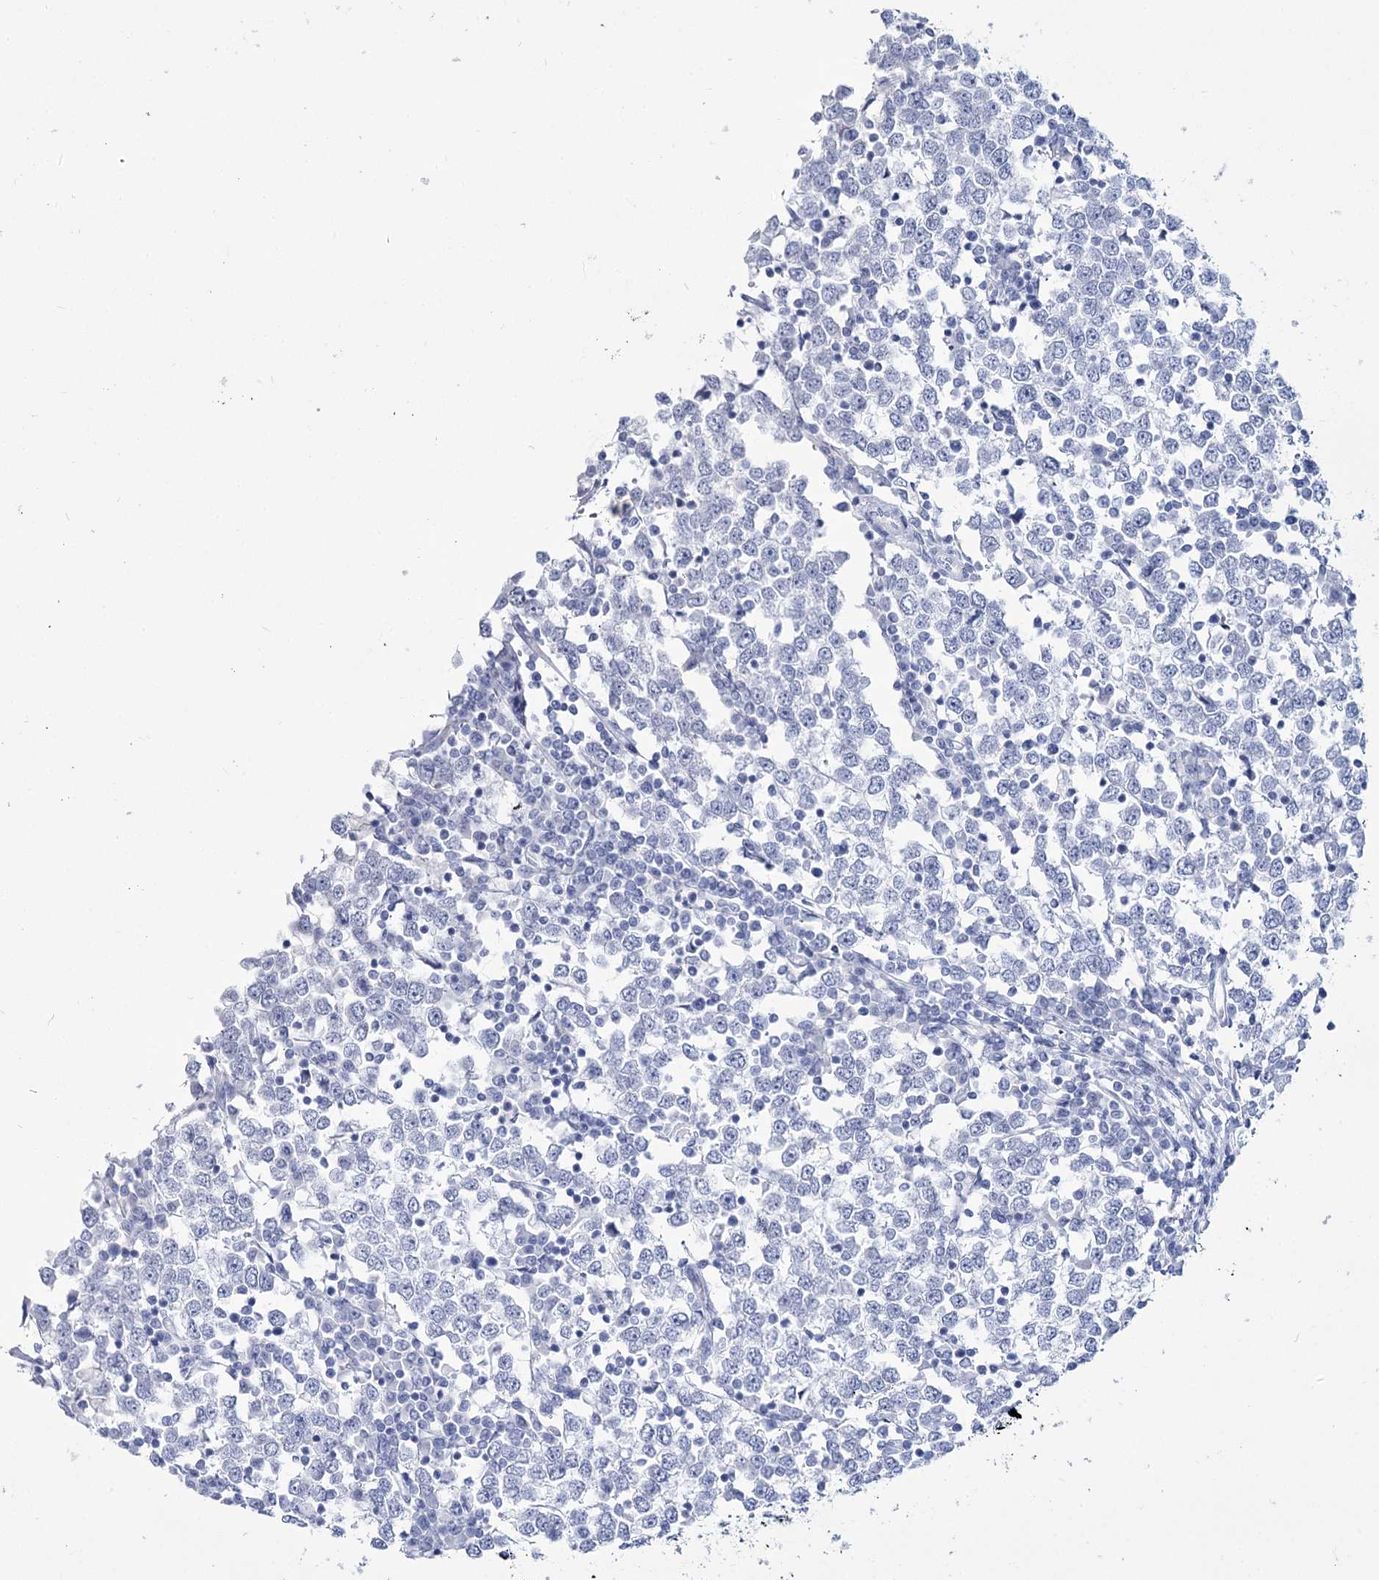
{"staining": {"intensity": "negative", "quantity": "none", "location": "none"}, "tissue": "testis cancer", "cell_type": "Tumor cells", "image_type": "cancer", "snomed": [{"axis": "morphology", "description": "Seminoma, NOS"}, {"axis": "topography", "description": "Testis"}], "caption": "An immunohistochemistry image of testis seminoma is shown. There is no staining in tumor cells of testis seminoma. Nuclei are stained in blue.", "gene": "RNF186", "patient": {"sex": "male", "age": 65}}